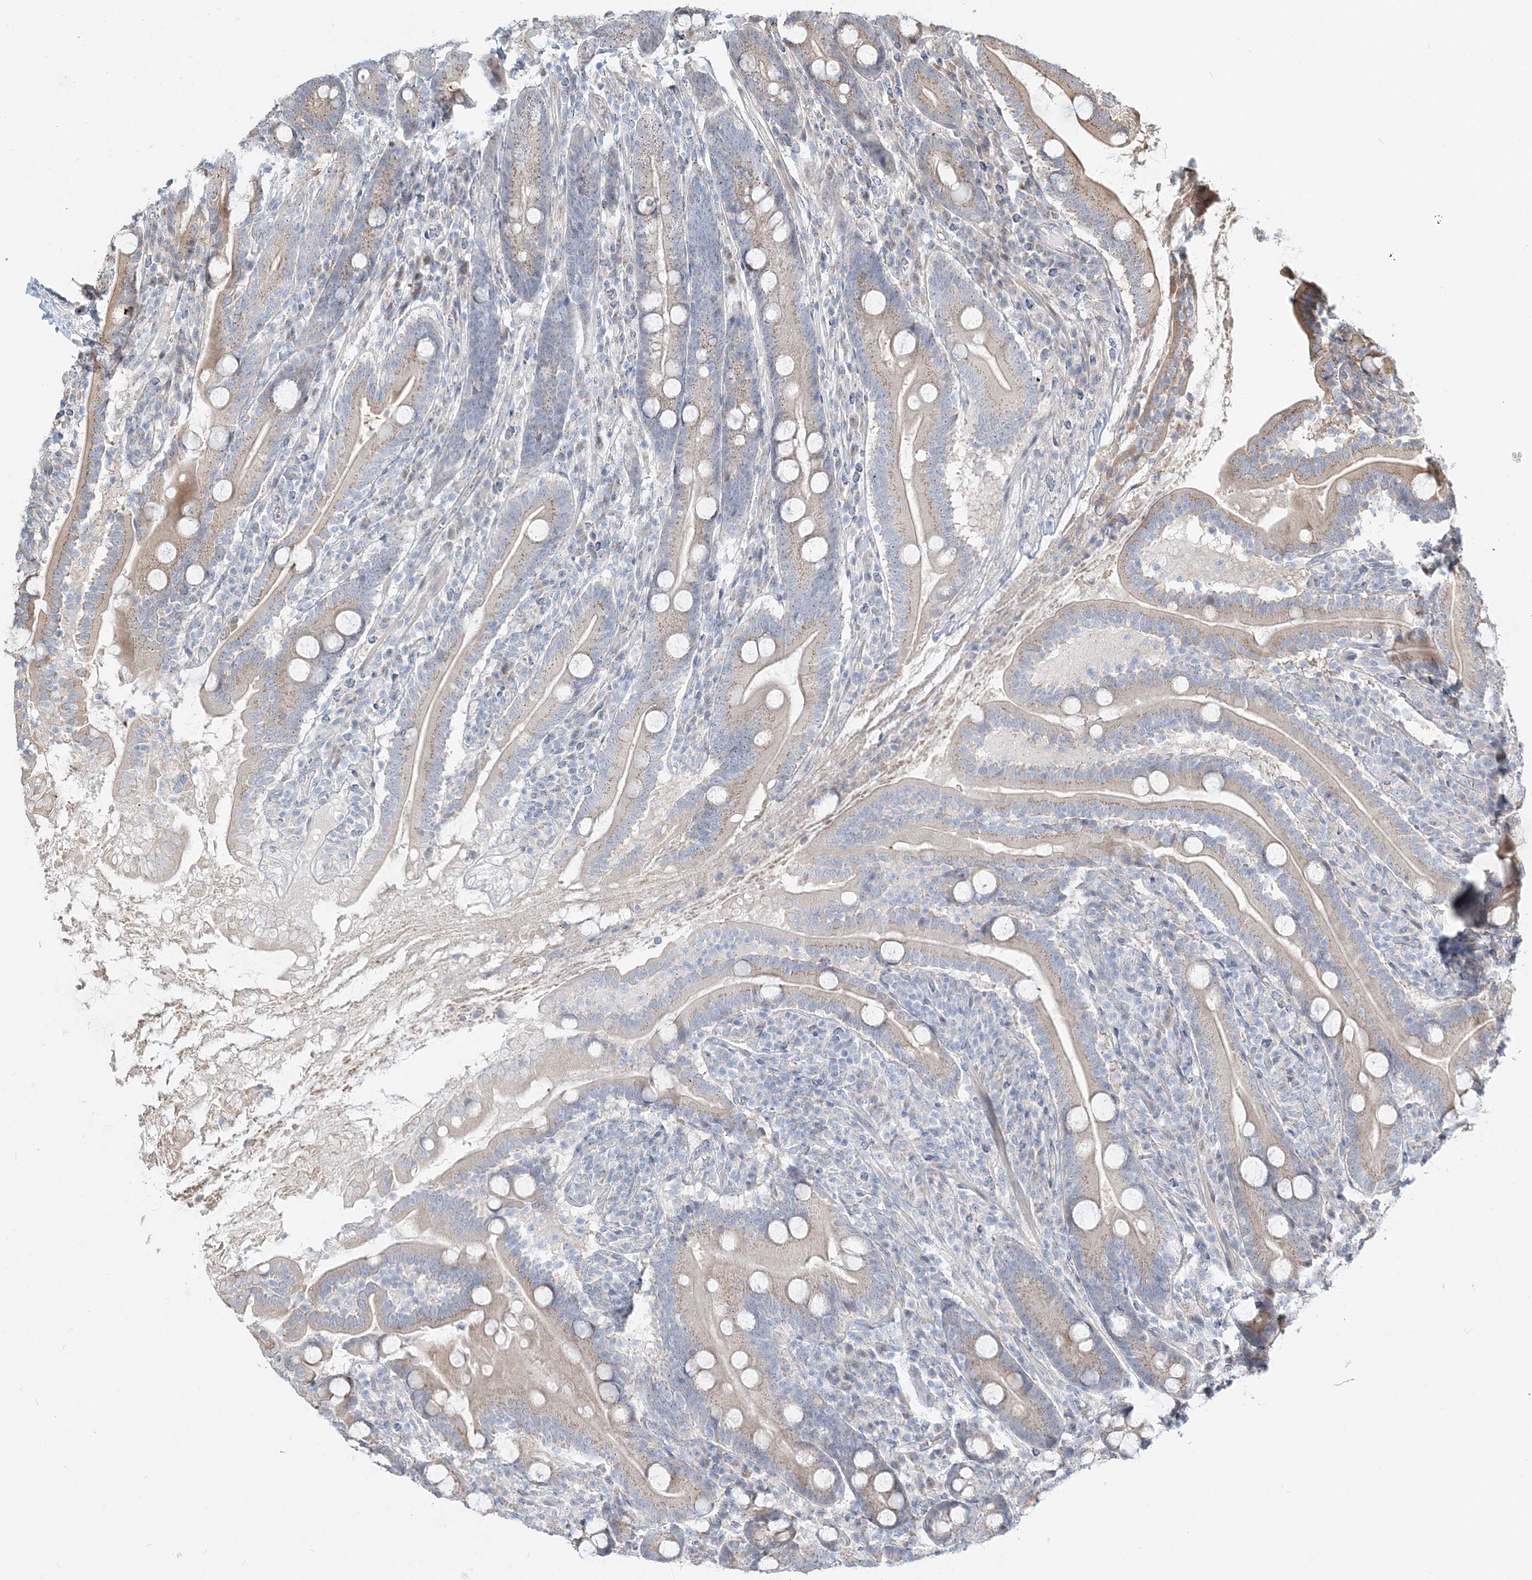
{"staining": {"intensity": "weak", "quantity": "25%-75%", "location": "cytoplasmic/membranous"}, "tissue": "duodenum", "cell_type": "Glandular cells", "image_type": "normal", "snomed": [{"axis": "morphology", "description": "Normal tissue, NOS"}, {"axis": "topography", "description": "Duodenum"}], "caption": "An IHC histopathology image of unremarkable tissue is shown. Protein staining in brown labels weak cytoplasmic/membranous positivity in duodenum within glandular cells. (IHC, brightfield microscopy, high magnification).", "gene": "CXXC5", "patient": {"sex": "male", "age": 35}}